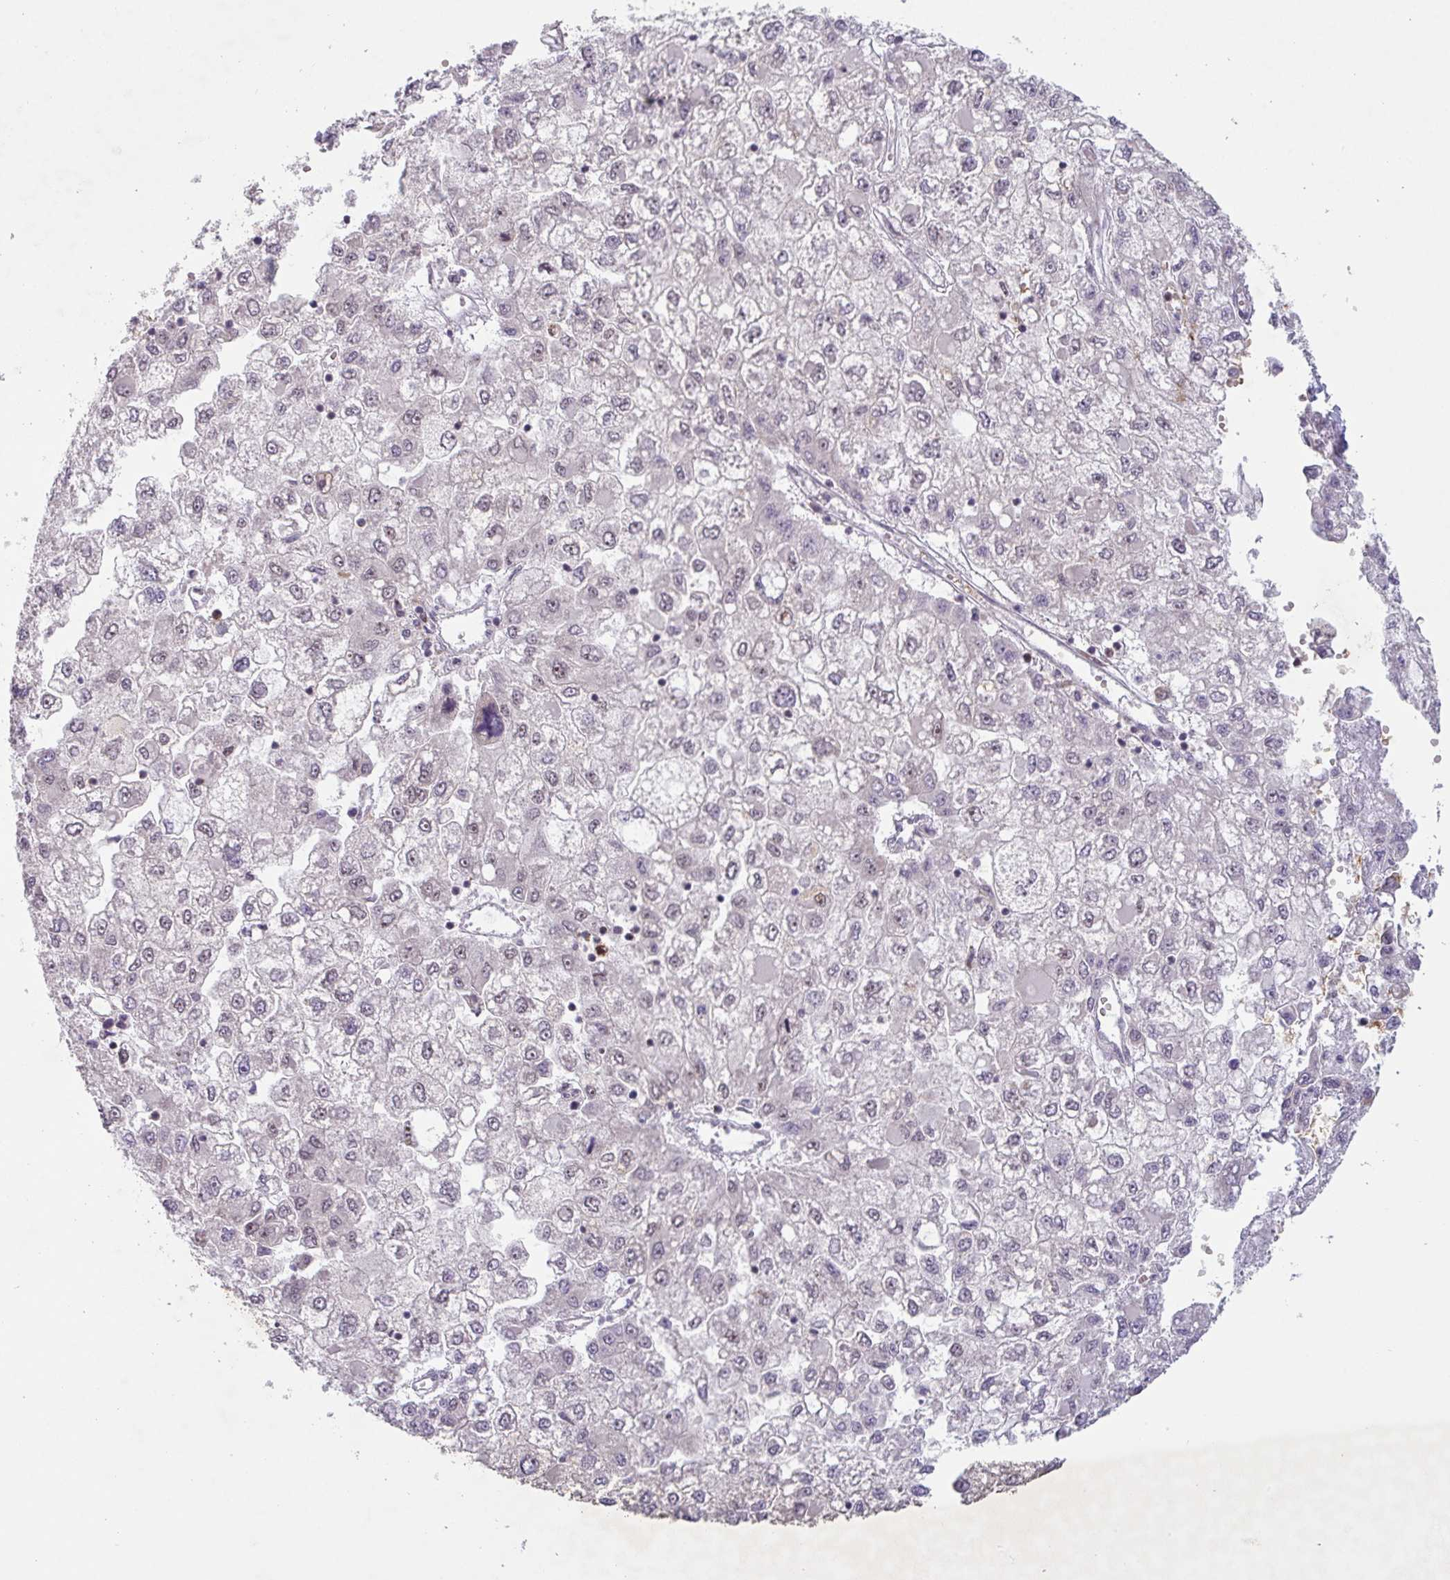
{"staining": {"intensity": "negative", "quantity": "none", "location": "none"}, "tissue": "liver cancer", "cell_type": "Tumor cells", "image_type": "cancer", "snomed": [{"axis": "morphology", "description": "Carcinoma, Hepatocellular, NOS"}, {"axis": "topography", "description": "Liver"}], "caption": "This is an immunohistochemistry histopathology image of liver cancer. There is no expression in tumor cells.", "gene": "NLRP13", "patient": {"sex": "male", "age": 40}}